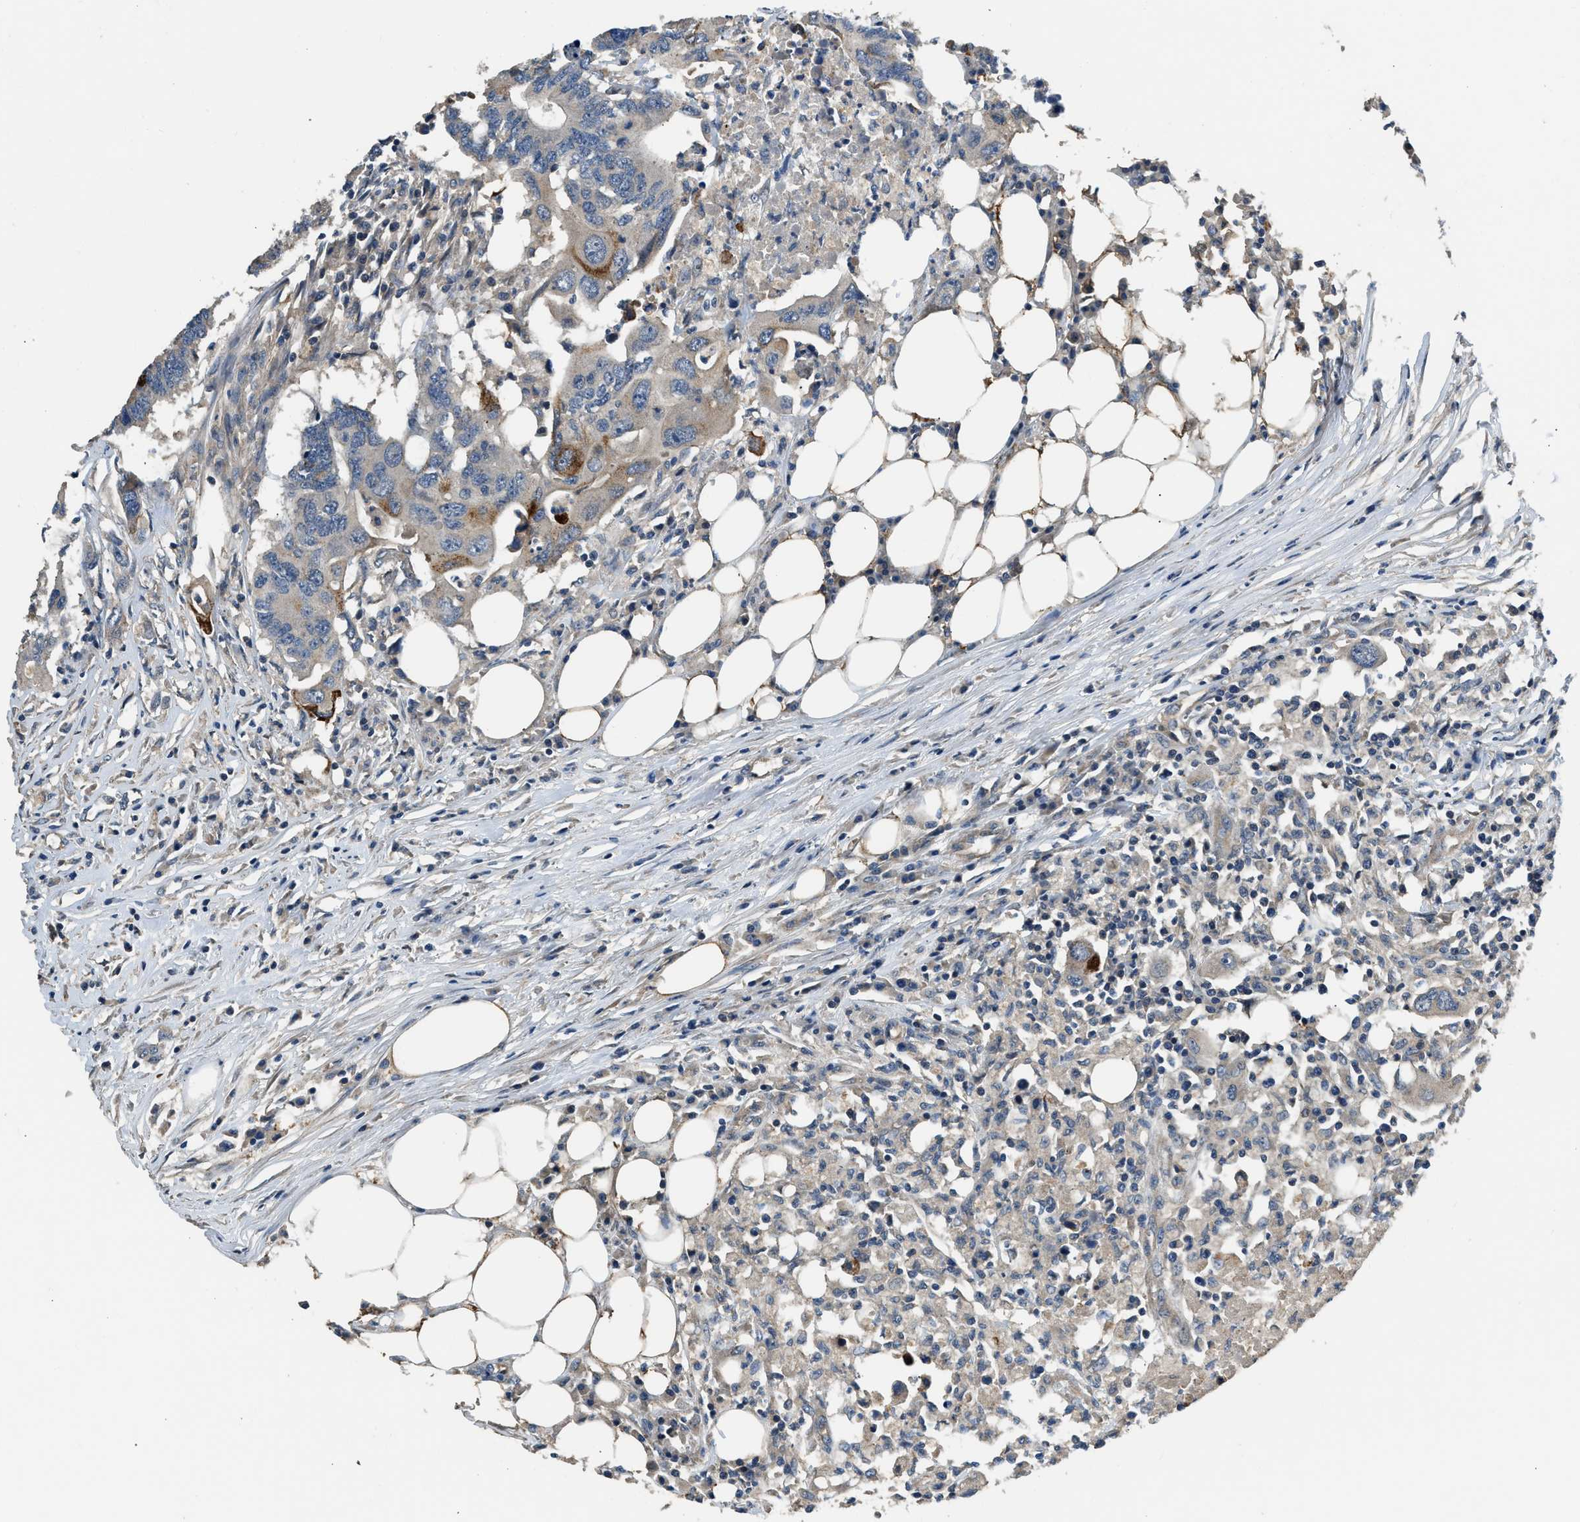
{"staining": {"intensity": "moderate", "quantity": "<25%", "location": "cytoplasmic/membranous"}, "tissue": "colorectal cancer", "cell_type": "Tumor cells", "image_type": "cancer", "snomed": [{"axis": "morphology", "description": "Adenocarcinoma, NOS"}, {"axis": "topography", "description": "Colon"}], "caption": "About <25% of tumor cells in colorectal cancer show moderate cytoplasmic/membranous protein staining as visualized by brown immunohistochemical staining.", "gene": "IL3RA", "patient": {"sex": "male", "age": 71}}